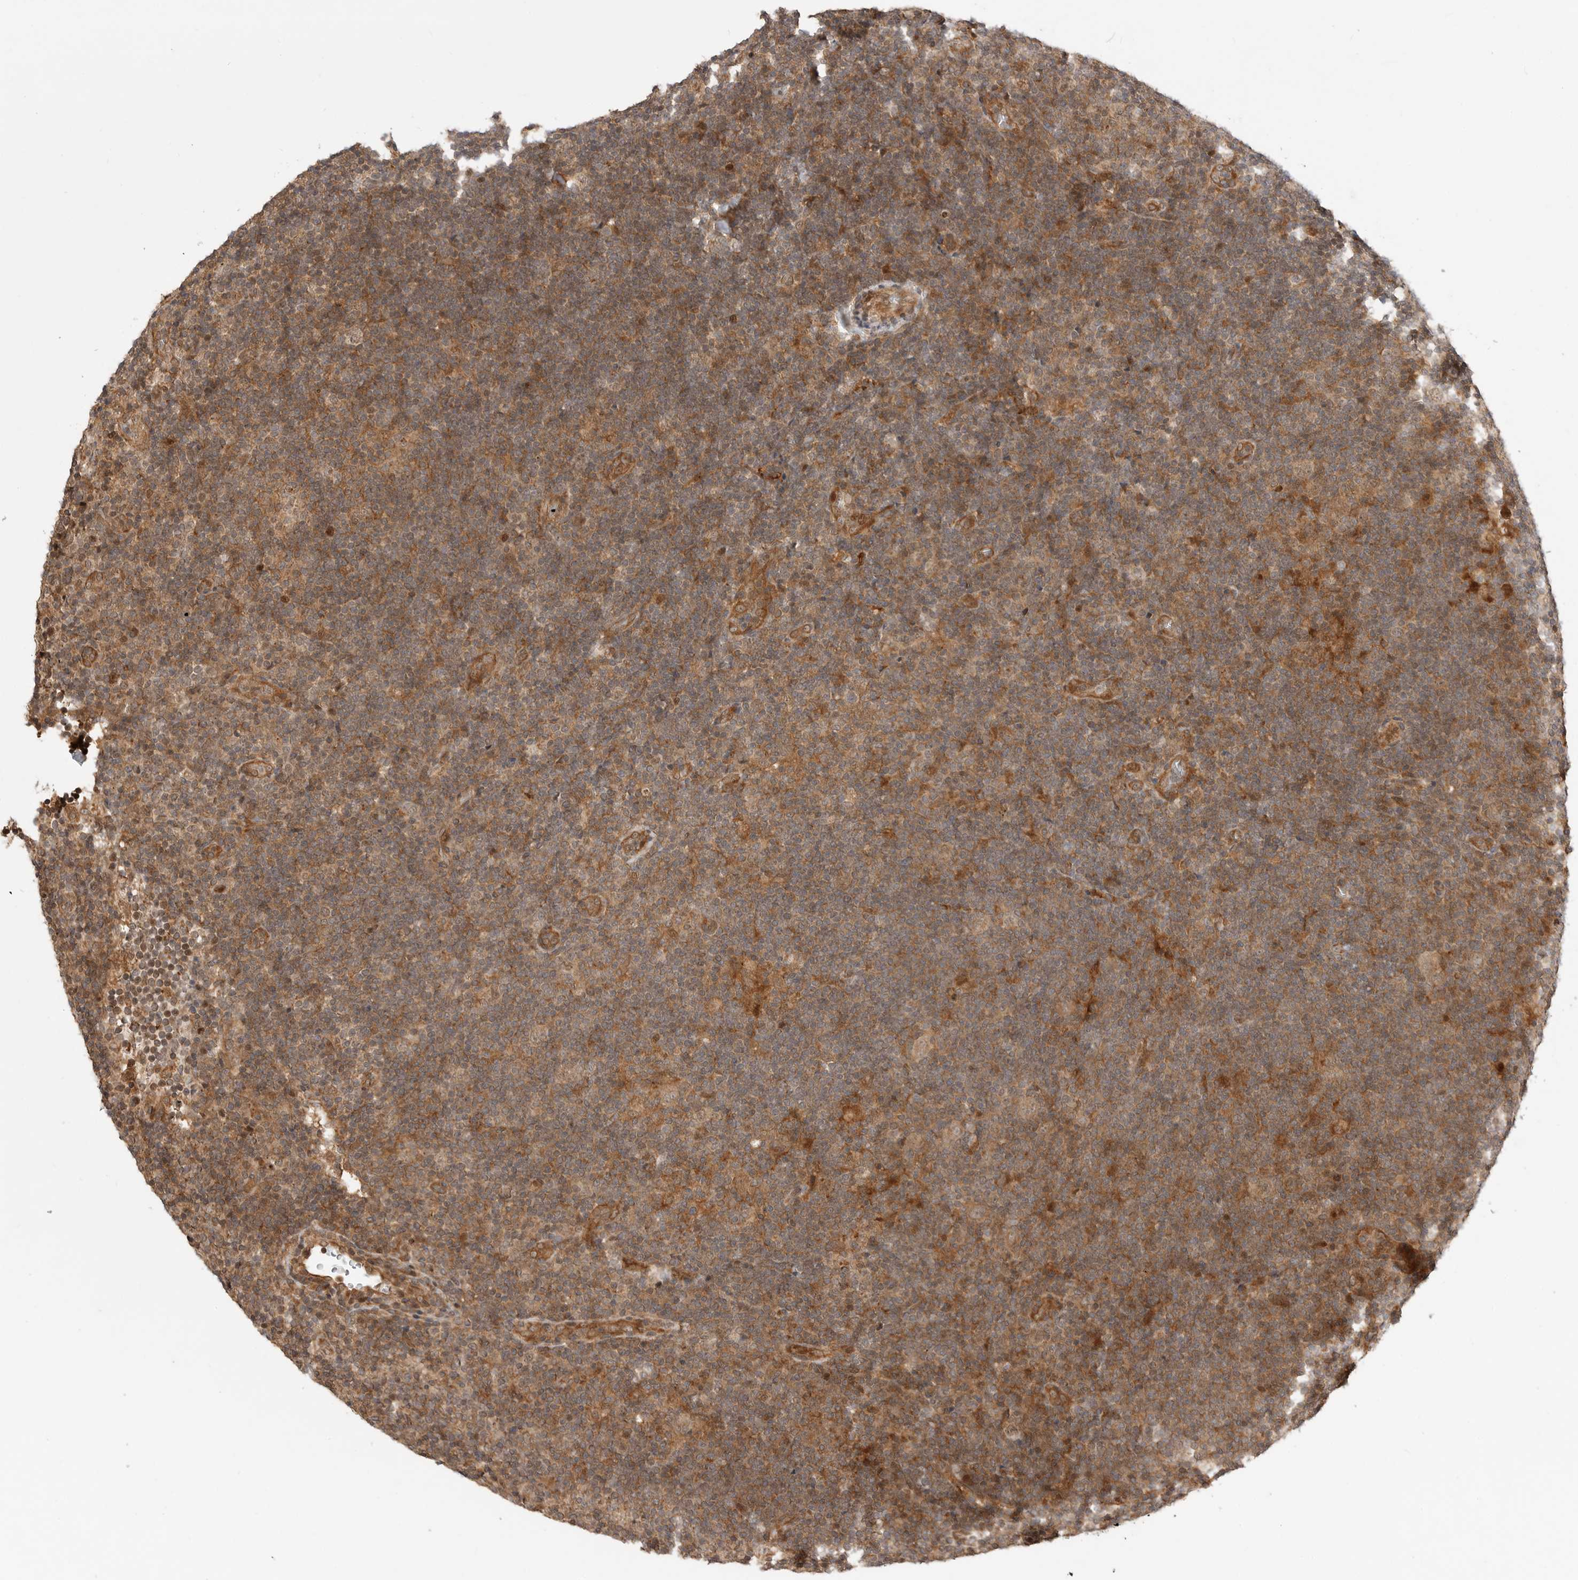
{"staining": {"intensity": "weak", "quantity": ">75%", "location": "cytoplasmic/membranous"}, "tissue": "lymphoma", "cell_type": "Tumor cells", "image_type": "cancer", "snomed": [{"axis": "morphology", "description": "Hodgkin's disease, NOS"}, {"axis": "topography", "description": "Lymph node"}], "caption": "Protein staining of lymphoma tissue reveals weak cytoplasmic/membranous staining in approximately >75% of tumor cells. The staining is performed using DAB brown chromogen to label protein expression. The nuclei are counter-stained blue using hematoxylin.", "gene": "ADPRS", "patient": {"sex": "female", "age": 57}}